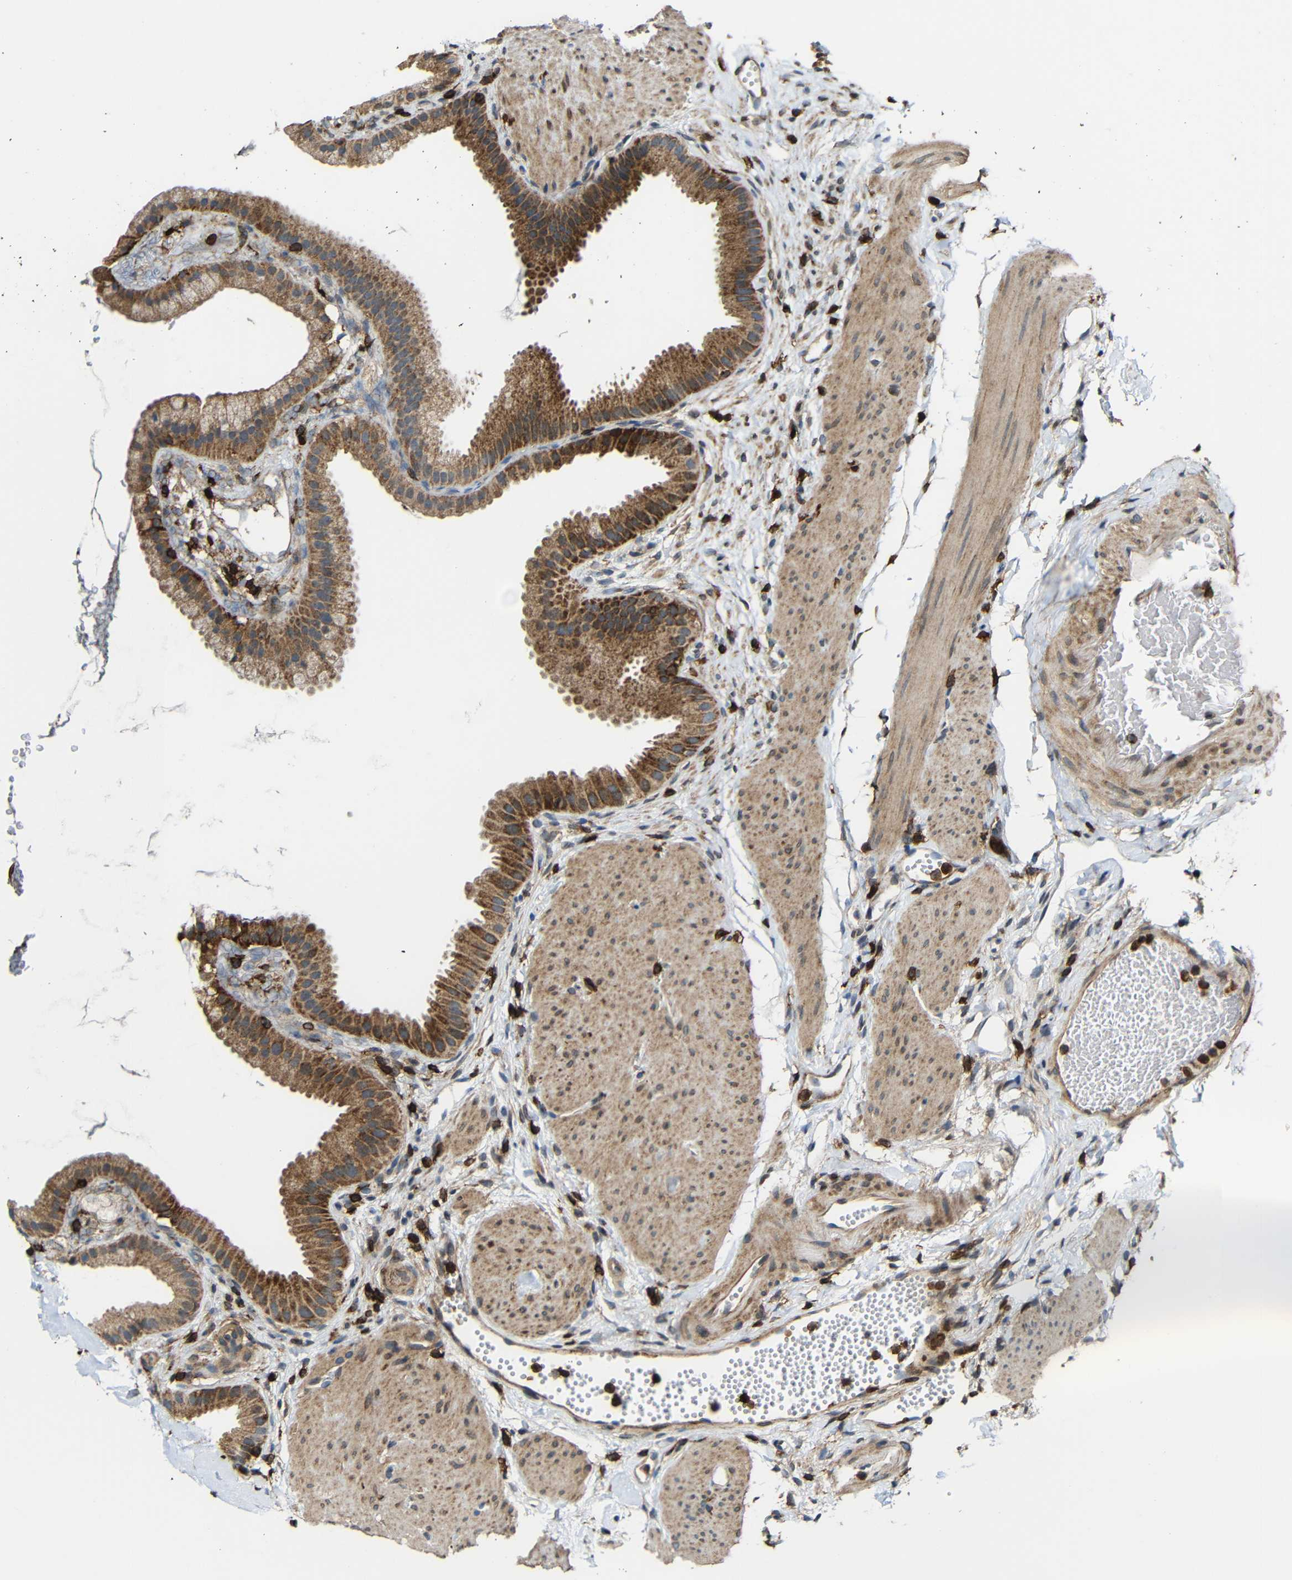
{"staining": {"intensity": "moderate", "quantity": ">75%", "location": "cytoplasmic/membranous"}, "tissue": "gallbladder", "cell_type": "Glandular cells", "image_type": "normal", "snomed": [{"axis": "morphology", "description": "Normal tissue, NOS"}, {"axis": "topography", "description": "Gallbladder"}], "caption": "Immunohistochemical staining of benign human gallbladder reveals moderate cytoplasmic/membranous protein staining in approximately >75% of glandular cells.", "gene": "C1GALT1", "patient": {"sex": "female", "age": 64}}